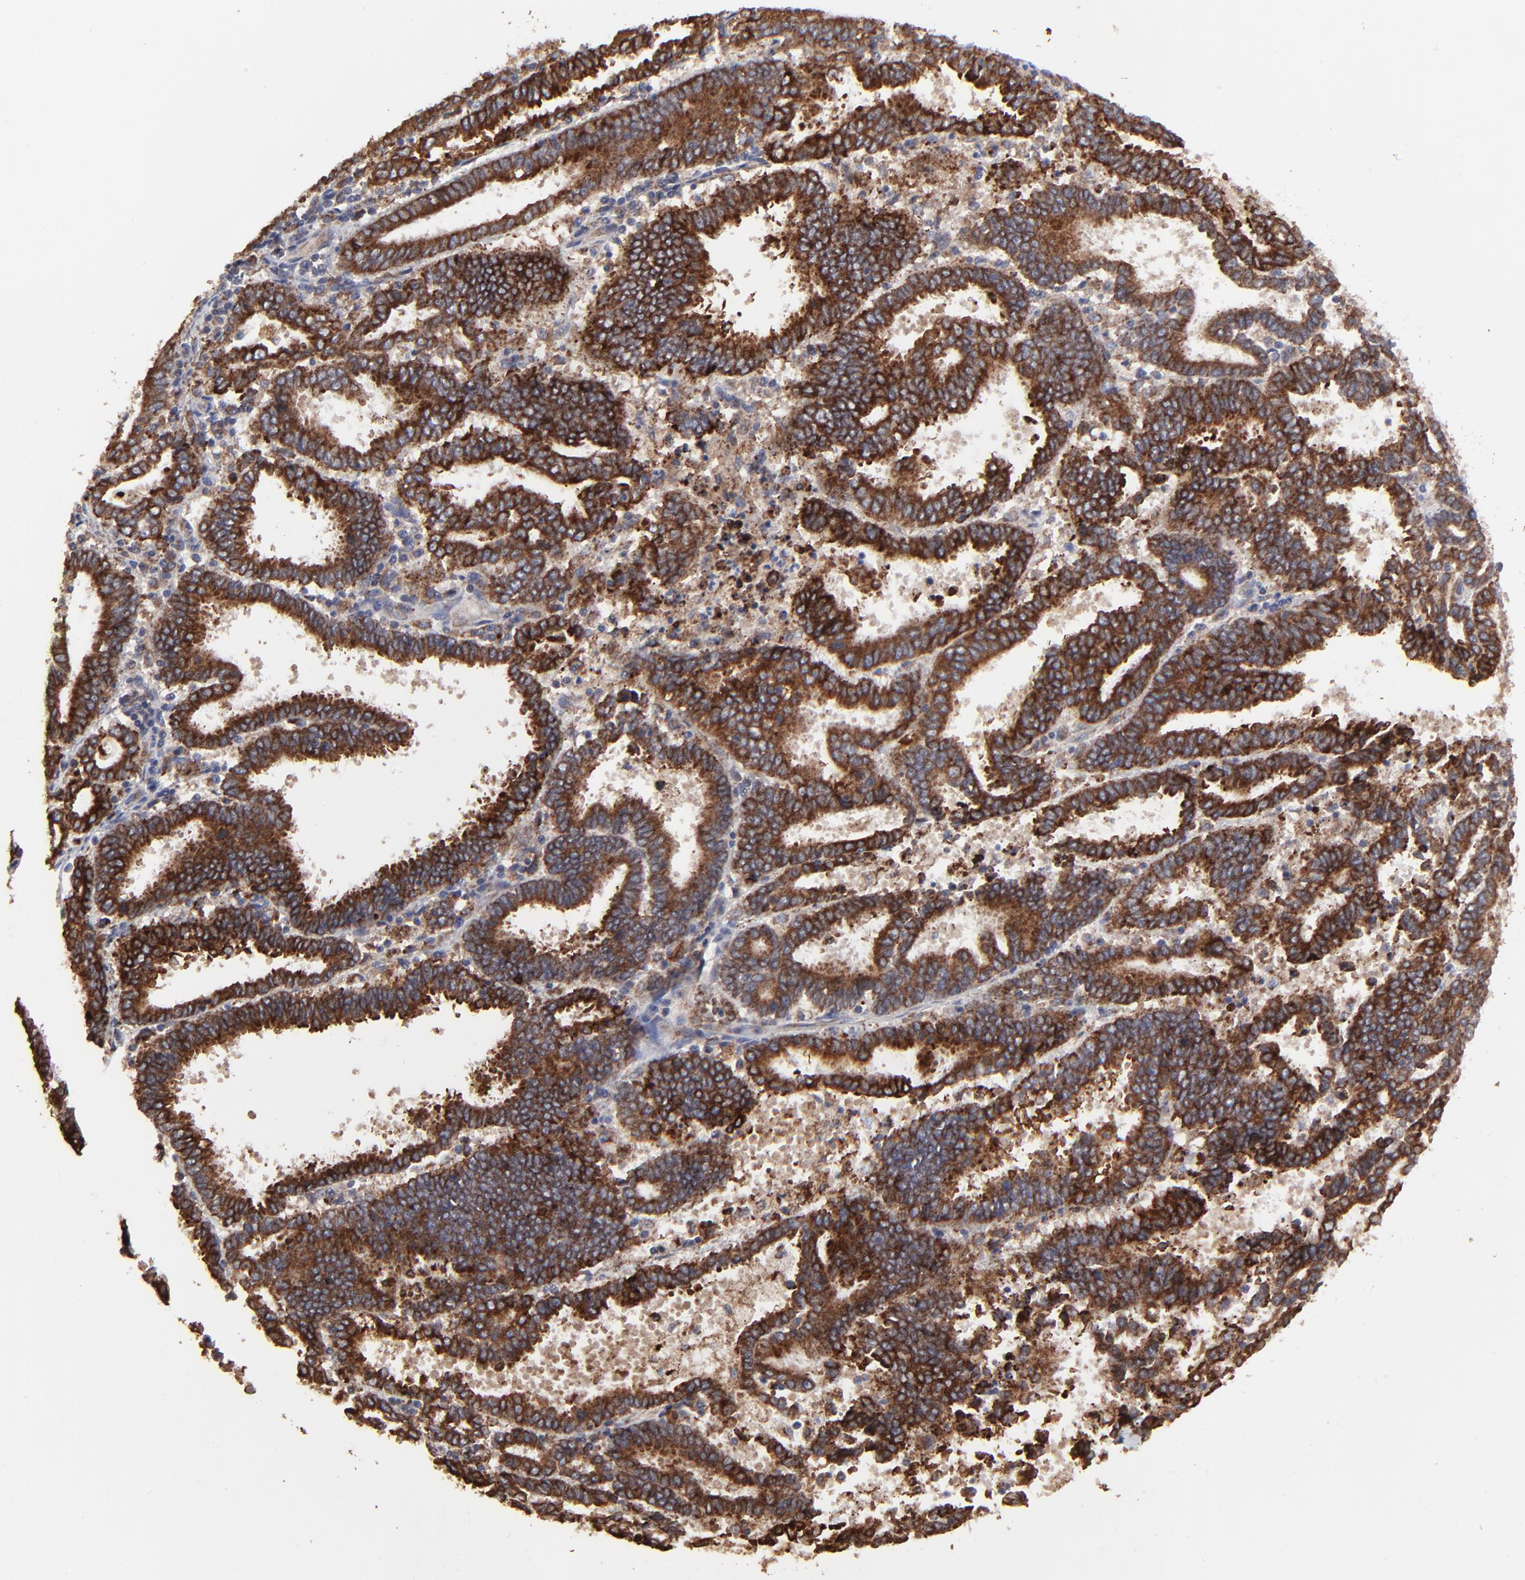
{"staining": {"intensity": "strong", "quantity": ">75%", "location": "cytoplasmic/membranous"}, "tissue": "endometrial cancer", "cell_type": "Tumor cells", "image_type": "cancer", "snomed": [{"axis": "morphology", "description": "Adenocarcinoma, NOS"}, {"axis": "topography", "description": "Uterus"}], "caption": "Adenocarcinoma (endometrial) stained with DAB (3,3'-diaminobenzidine) IHC displays high levels of strong cytoplasmic/membranous positivity in about >75% of tumor cells.", "gene": "ELP2", "patient": {"sex": "female", "age": 83}}